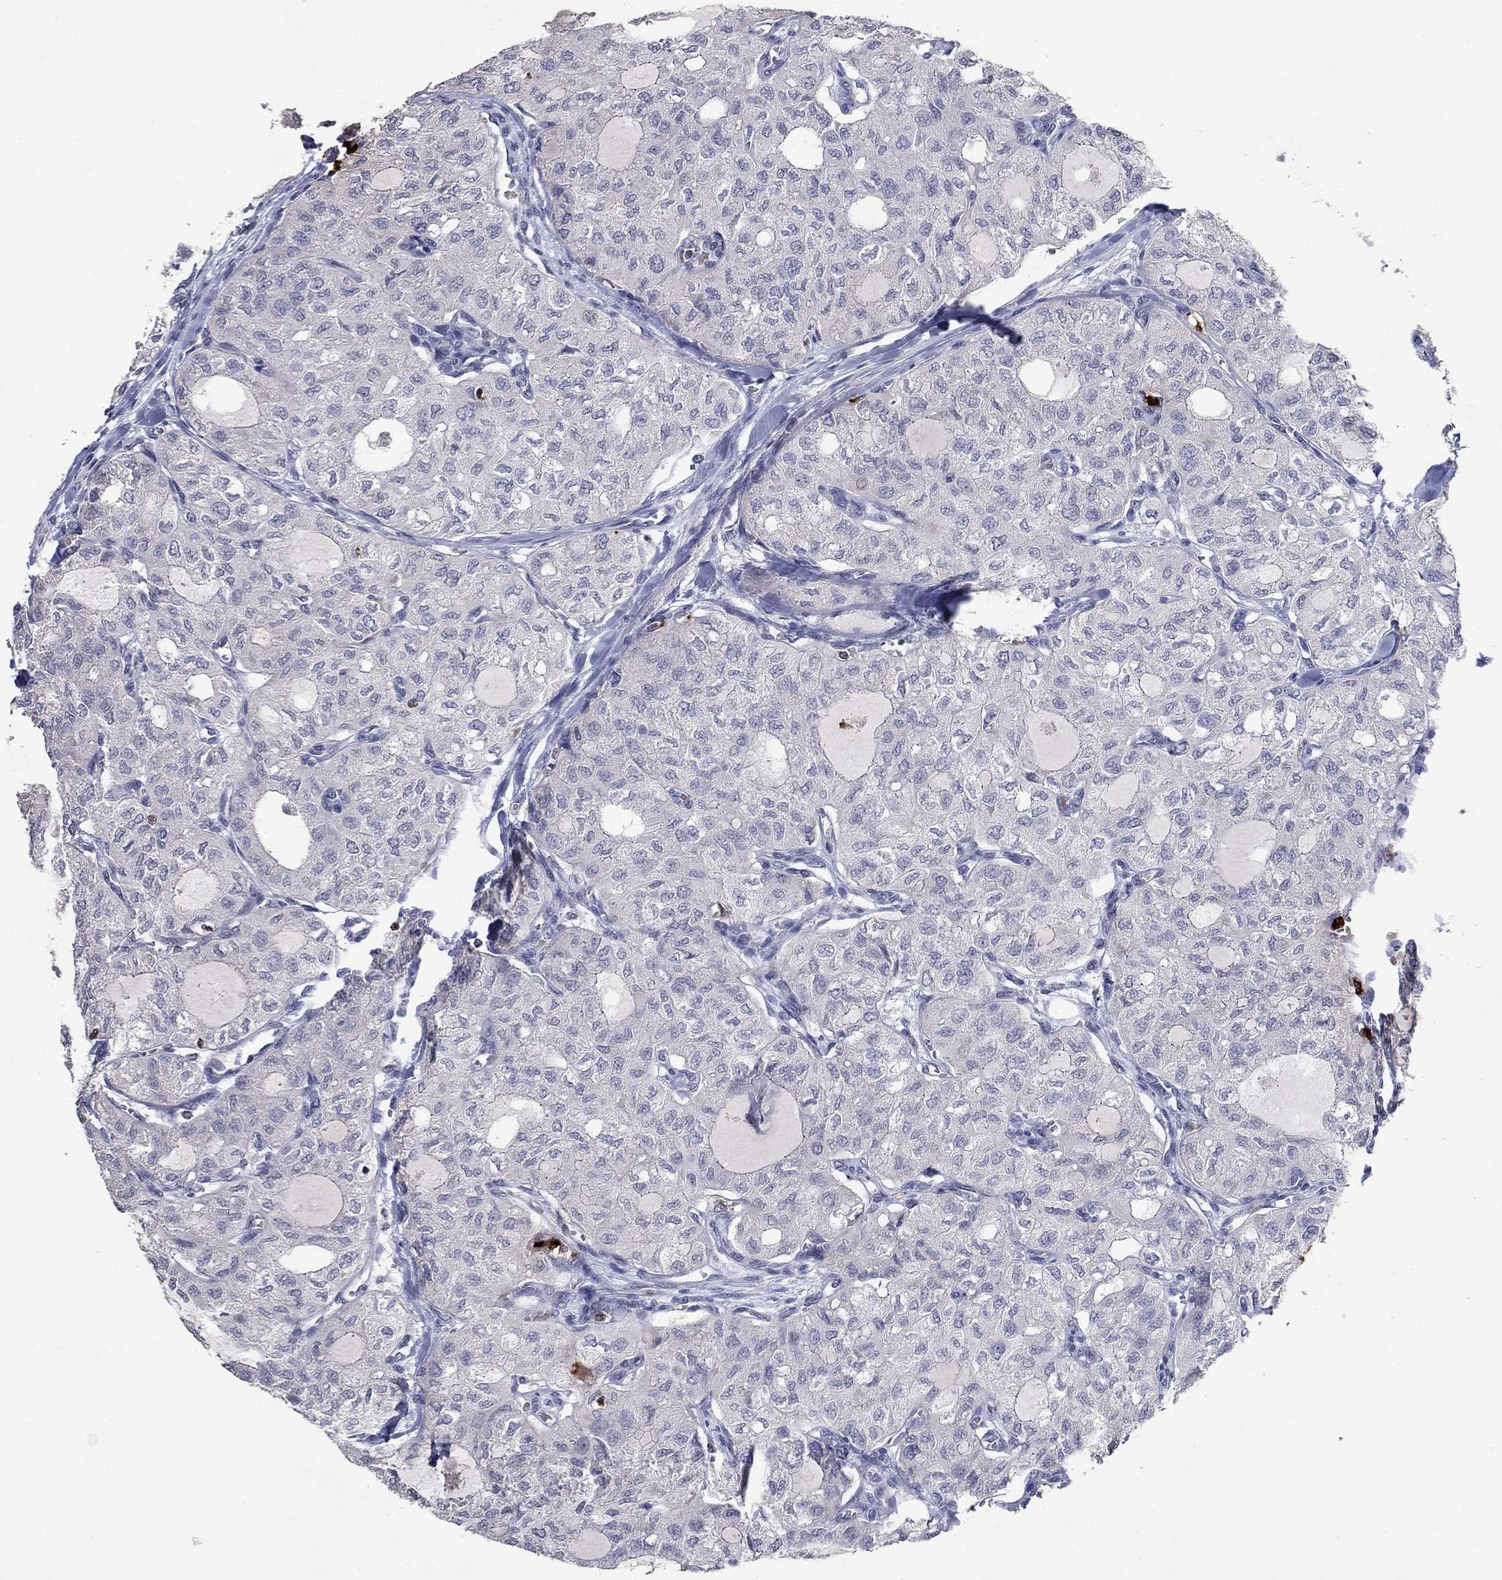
{"staining": {"intensity": "negative", "quantity": "none", "location": "none"}, "tissue": "thyroid cancer", "cell_type": "Tumor cells", "image_type": "cancer", "snomed": [{"axis": "morphology", "description": "Follicular adenoma carcinoma, NOS"}, {"axis": "topography", "description": "Thyroid gland"}], "caption": "Immunohistochemistry micrograph of human follicular adenoma carcinoma (thyroid) stained for a protein (brown), which shows no positivity in tumor cells.", "gene": "CCL5", "patient": {"sex": "male", "age": 75}}